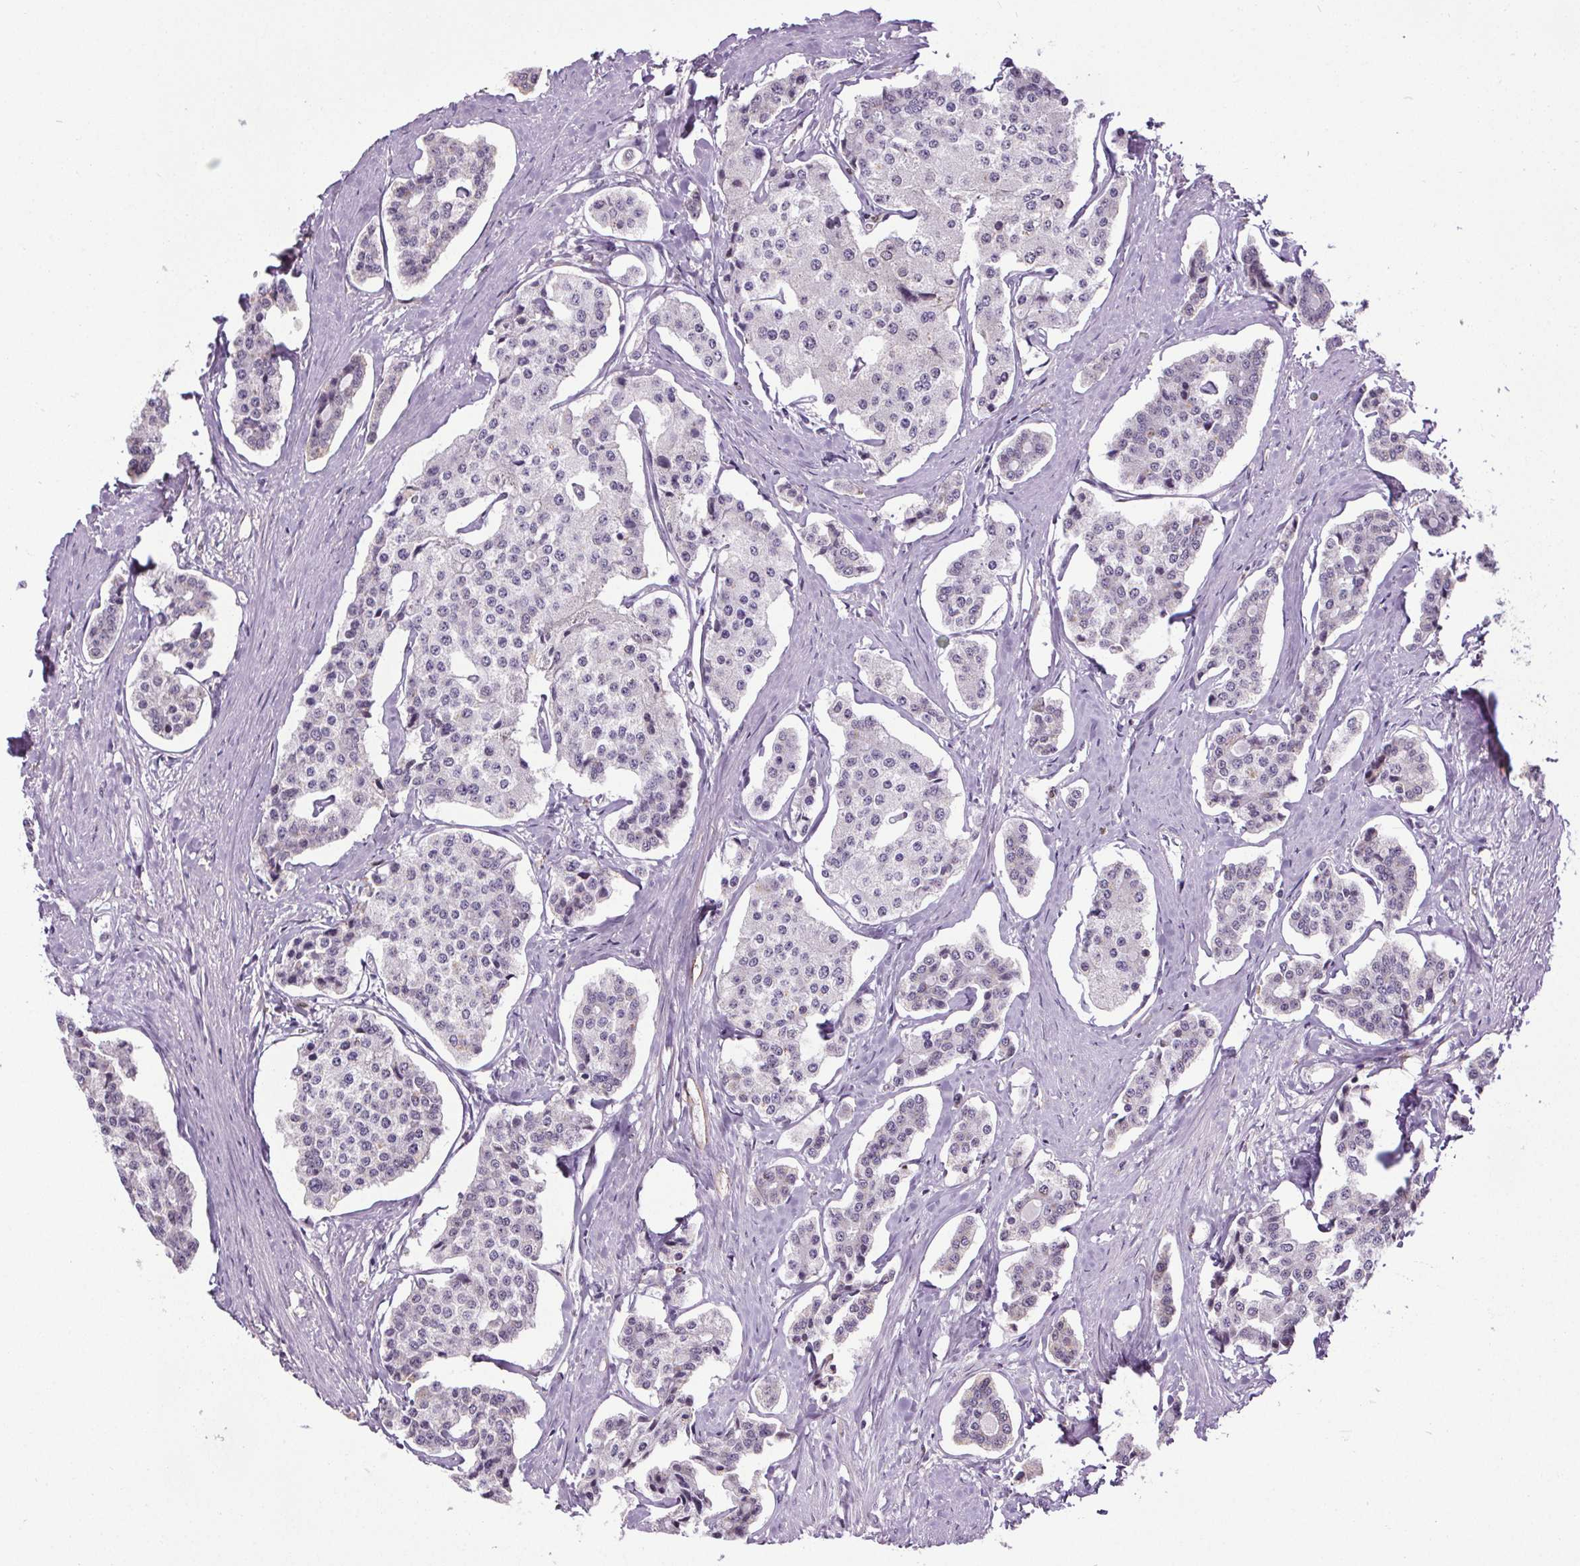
{"staining": {"intensity": "negative", "quantity": "none", "location": "none"}, "tissue": "carcinoid", "cell_type": "Tumor cells", "image_type": "cancer", "snomed": [{"axis": "morphology", "description": "Carcinoid, malignant, NOS"}, {"axis": "topography", "description": "Small intestine"}], "caption": "High power microscopy photomicrograph of an immunohistochemistry photomicrograph of carcinoid, revealing no significant expression in tumor cells.", "gene": "TMEM240", "patient": {"sex": "female", "age": 65}}